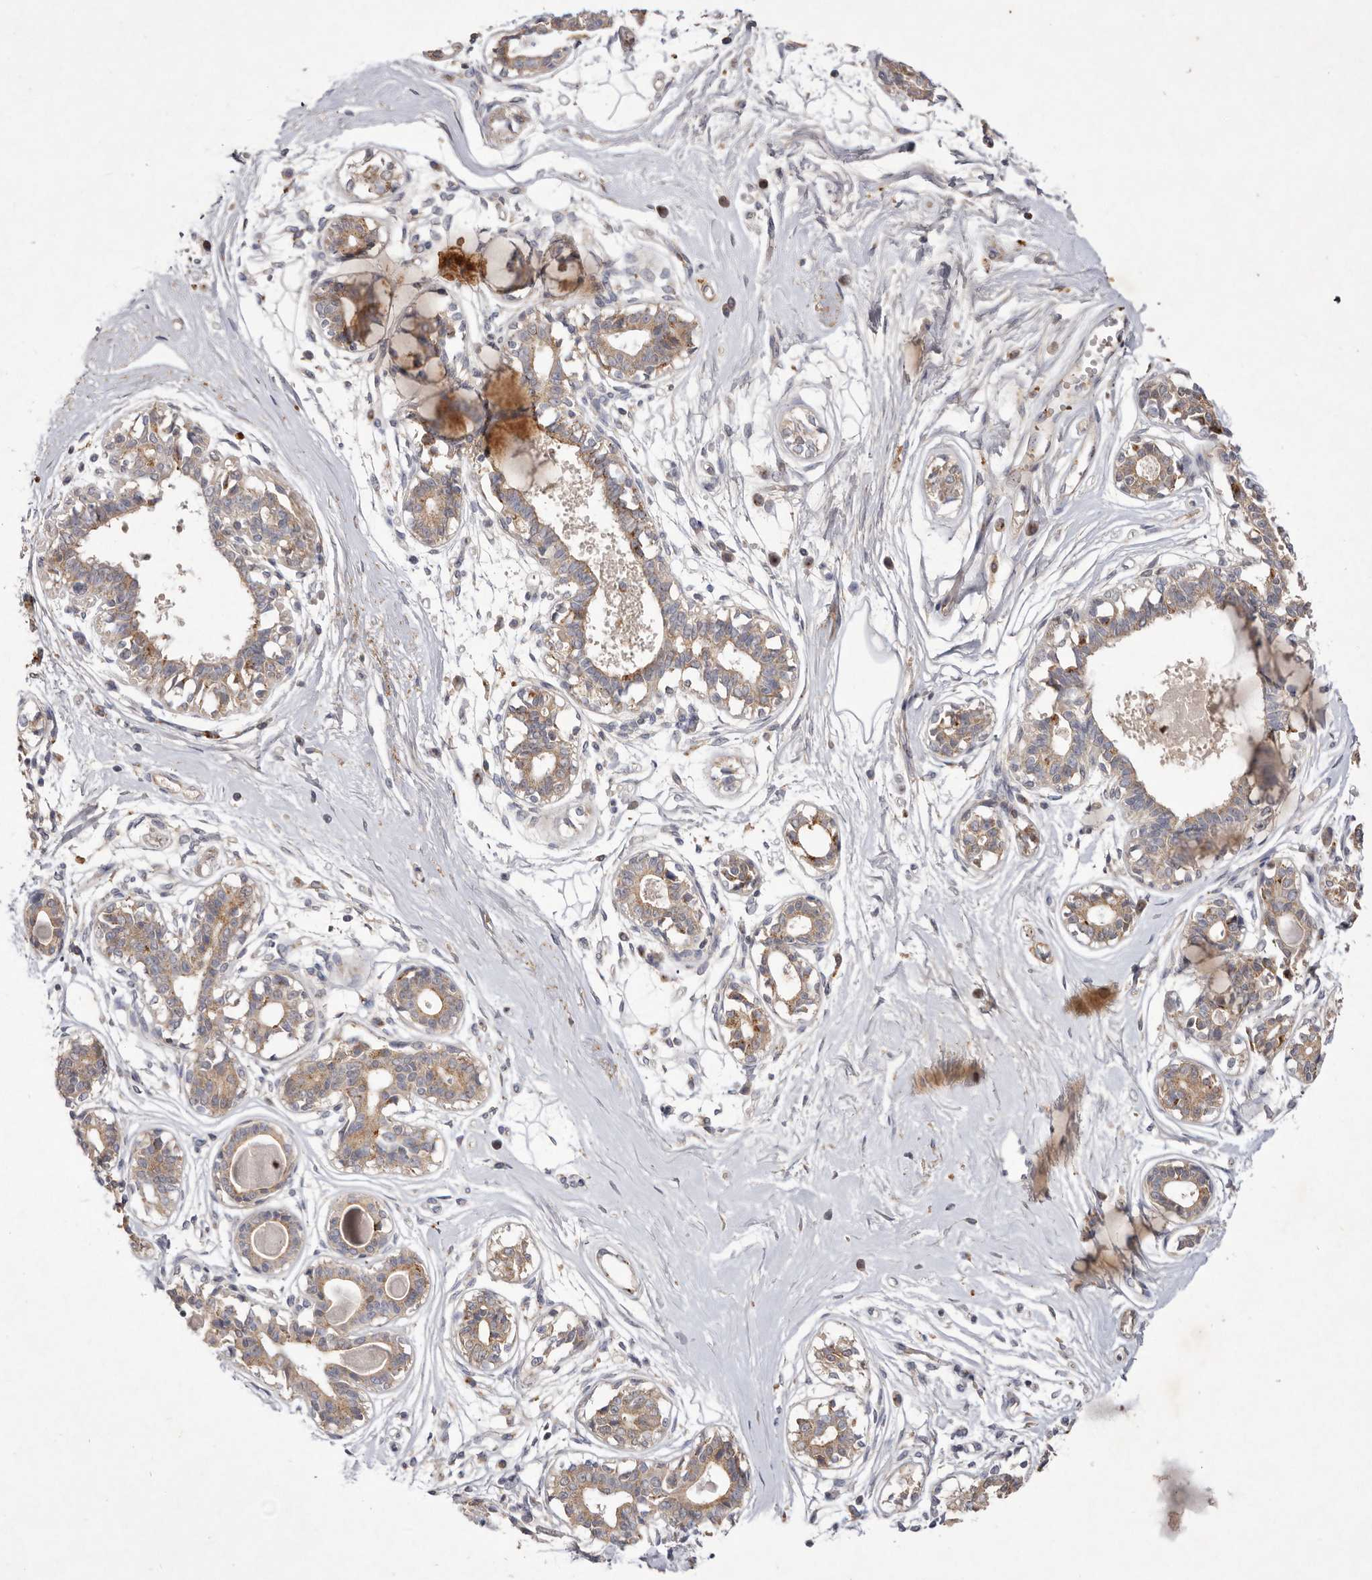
{"staining": {"intensity": "negative", "quantity": "none", "location": "none"}, "tissue": "breast", "cell_type": "Adipocytes", "image_type": "normal", "snomed": [{"axis": "morphology", "description": "Normal tissue, NOS"}, {"axis": "topography", "description": "Breast"}], "caption": "Immunohistochemistry (IHC) of unremarkable human breast reveals no expression in adipocytes.", "gene": "USP24", "patient": {"sex": "female", "age": 45}}